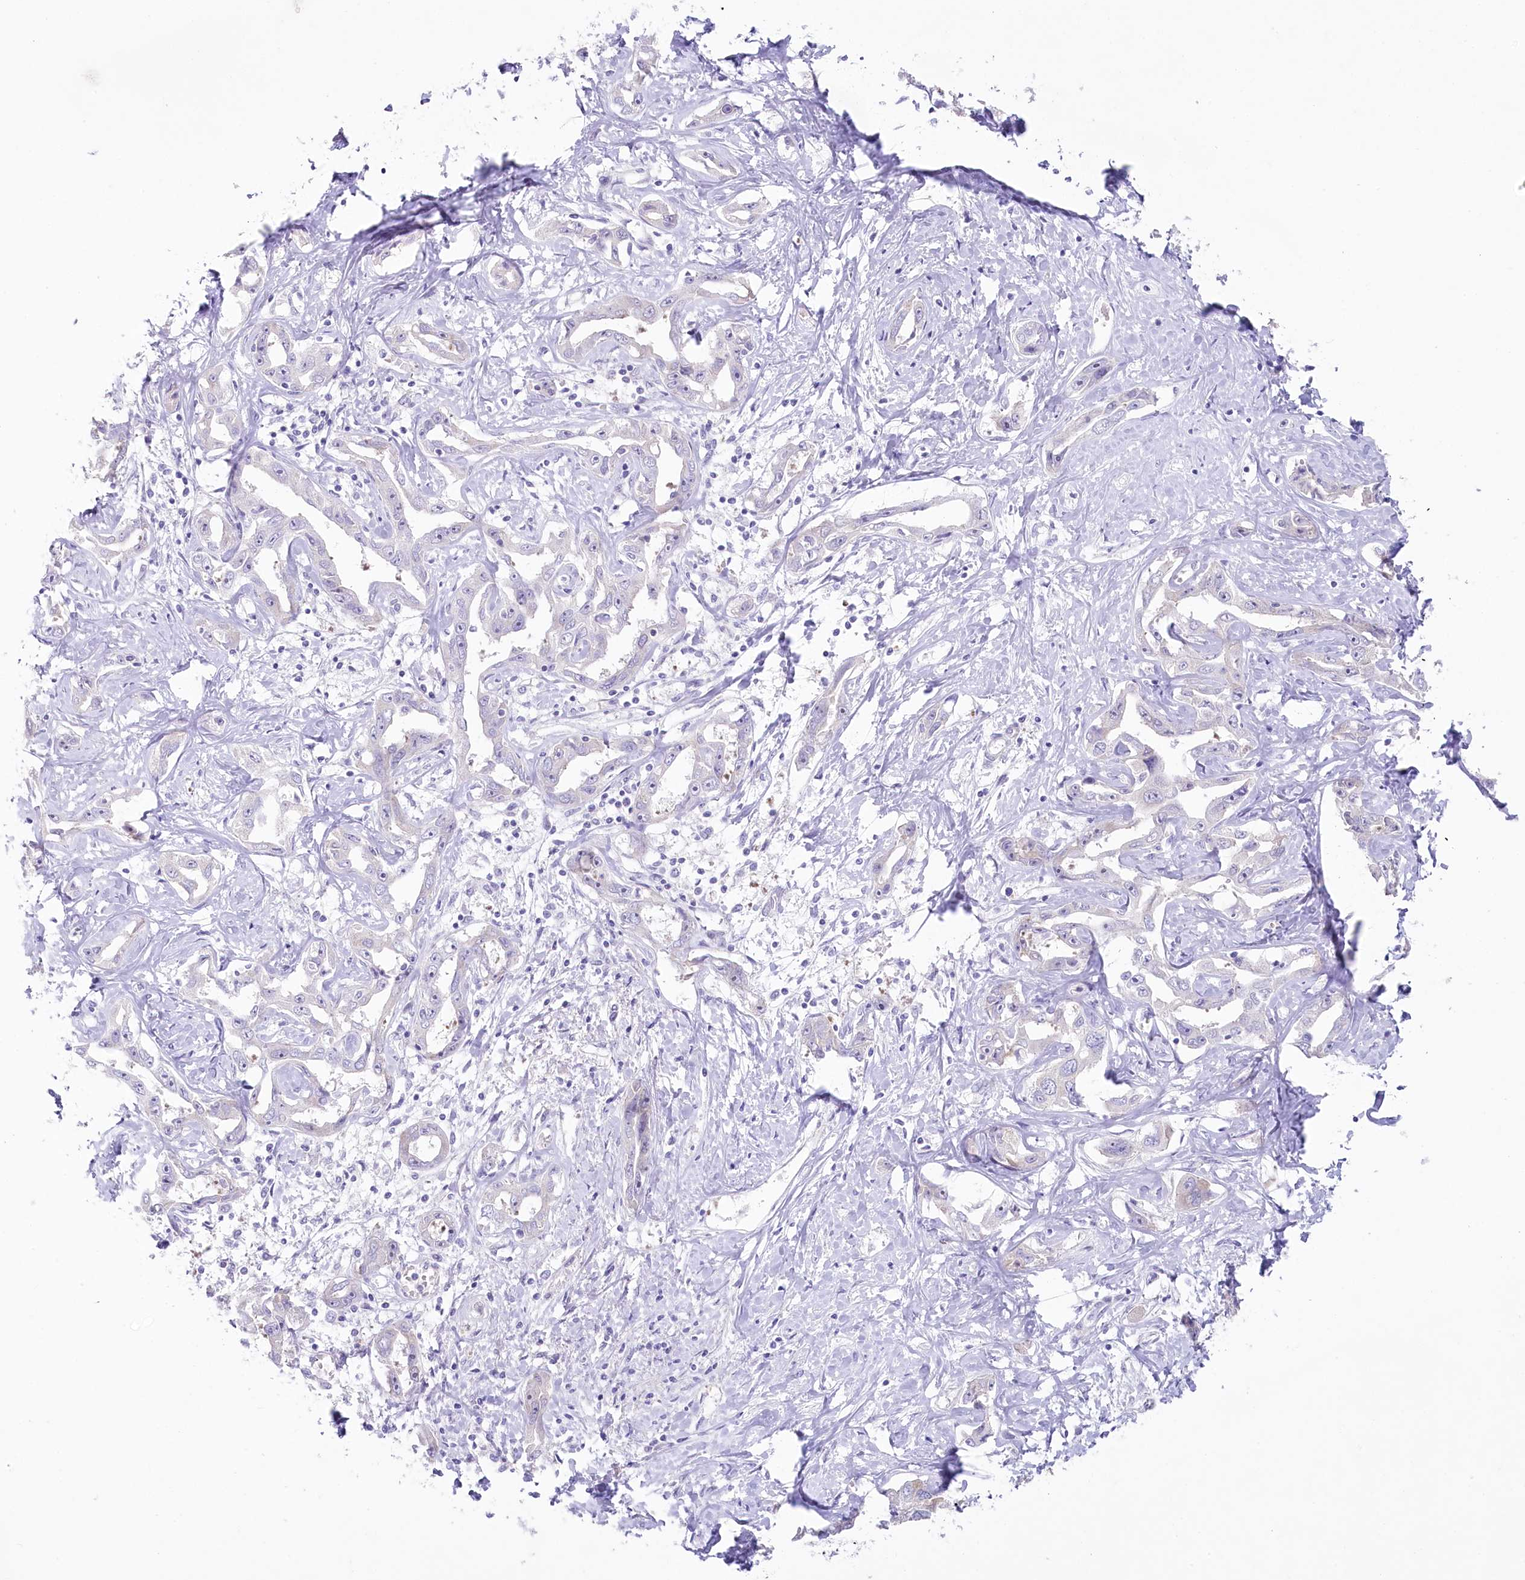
{"staining": {"intensity": "negative", "quantity": "none", "location": "none"}, "tissue": "liver cancer", "cell_type": "Tumor cells", "image_type": "cancer", "snomed": [{"axis": "morphology", "description": "Cholangiocarcinoma"}, {"axis": "topography", "description": "Liver"}], "caption": "An image of liver cancer stained for a protein exhibits no brown staining in tumor cells. The staining is performed using DAB brown chromogen with nuclei counter-stained in using hematoxylin.", "gene": "MYOZ1", "patient": {"sex": "male", "age": 59}}